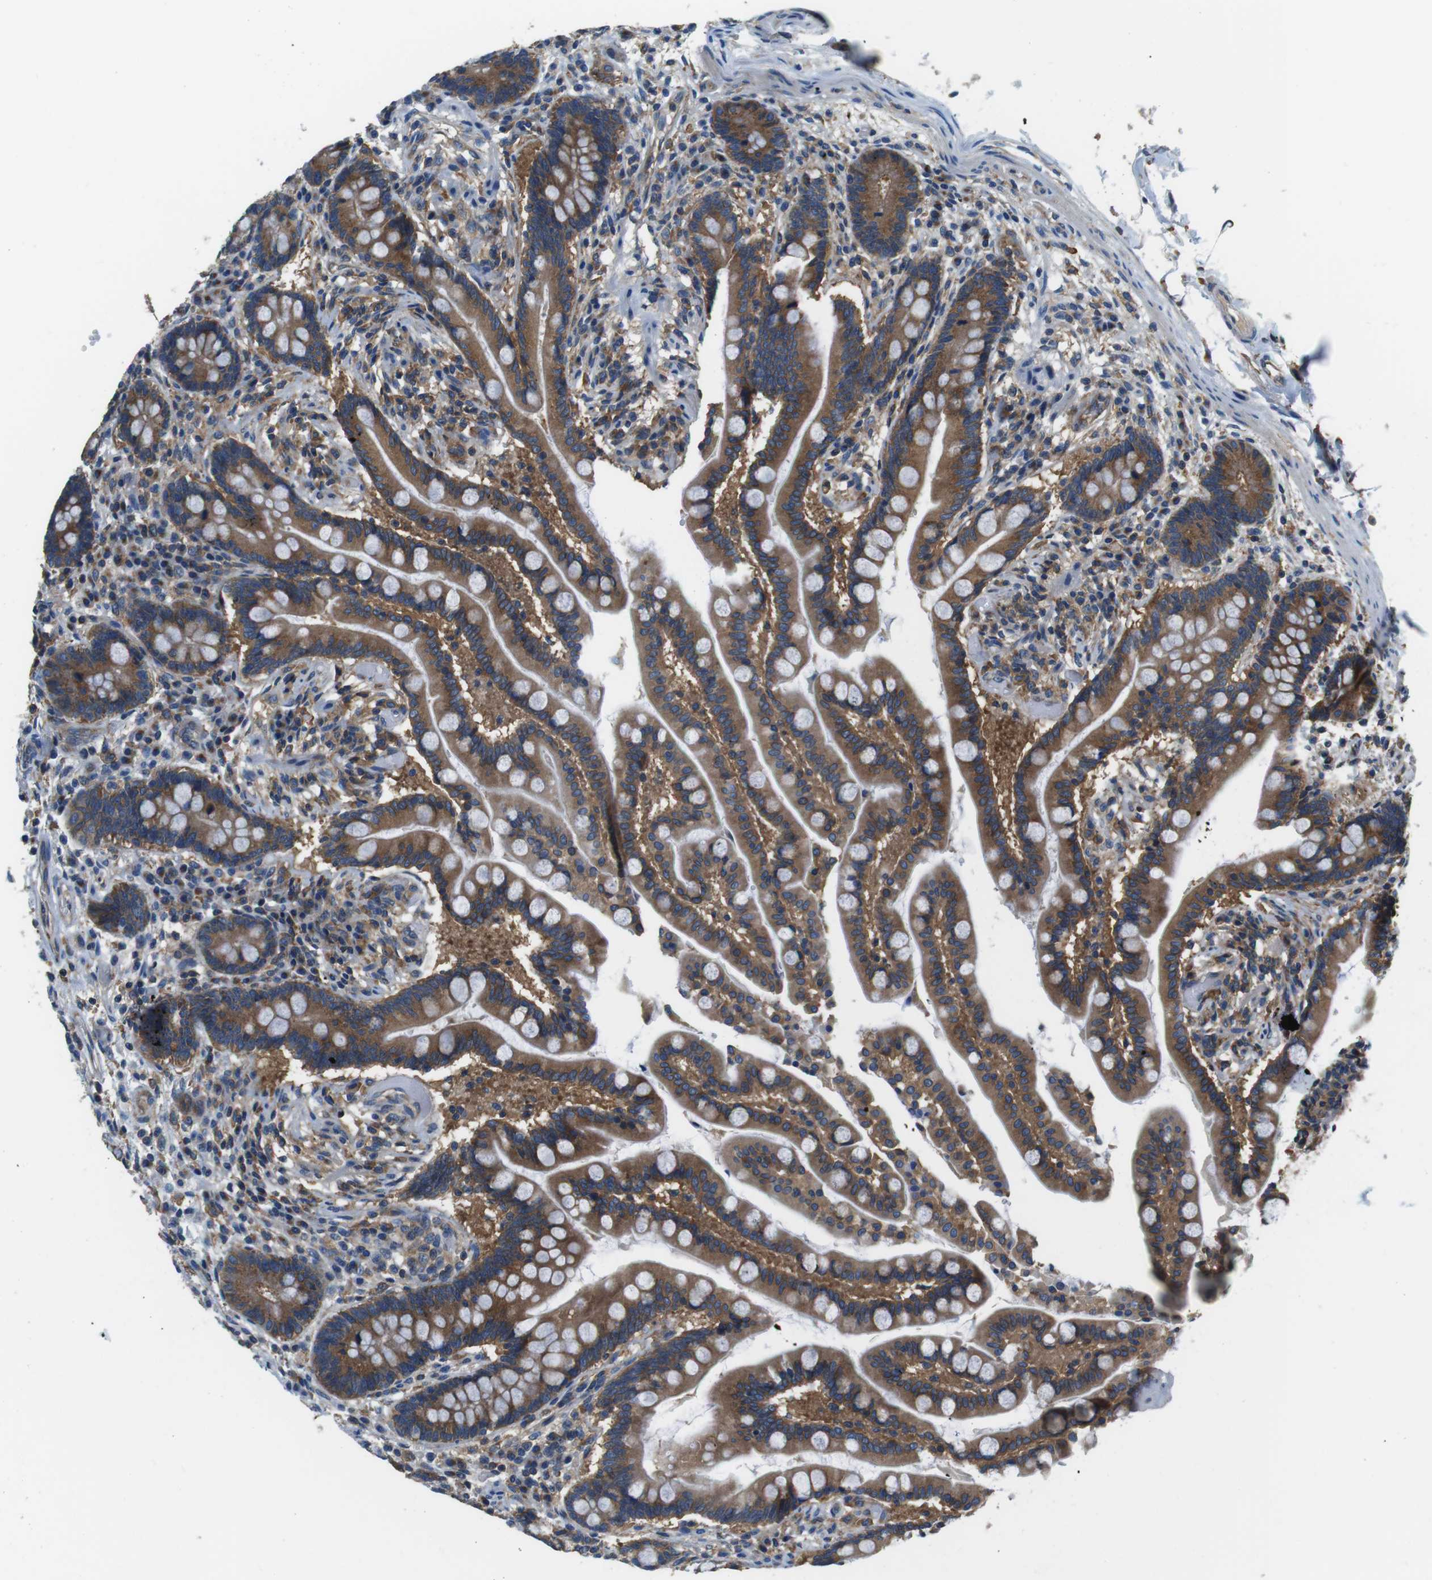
{"staining": {"intensity": "negative", "quantity": "none", "location": "none"}, "tissue": "colon", "cell_type": "Endothelial cells", "image_type": "normal", "snomed": [{"axis": "morphology", "description": "Normal tissue, NOS"}, {"axis": "topography", "description": "Colon"}], "caption": "Immunohistochemical staining of normal human colon exhibits no significant expression in endothelial cells. (DAB (3,3'-diaminobenzidine) immunohistochemistry (IHC) with hematoxylin counter stain).", "gene": "DENND4C", "patient": {"sex": "male", "age": 73}}